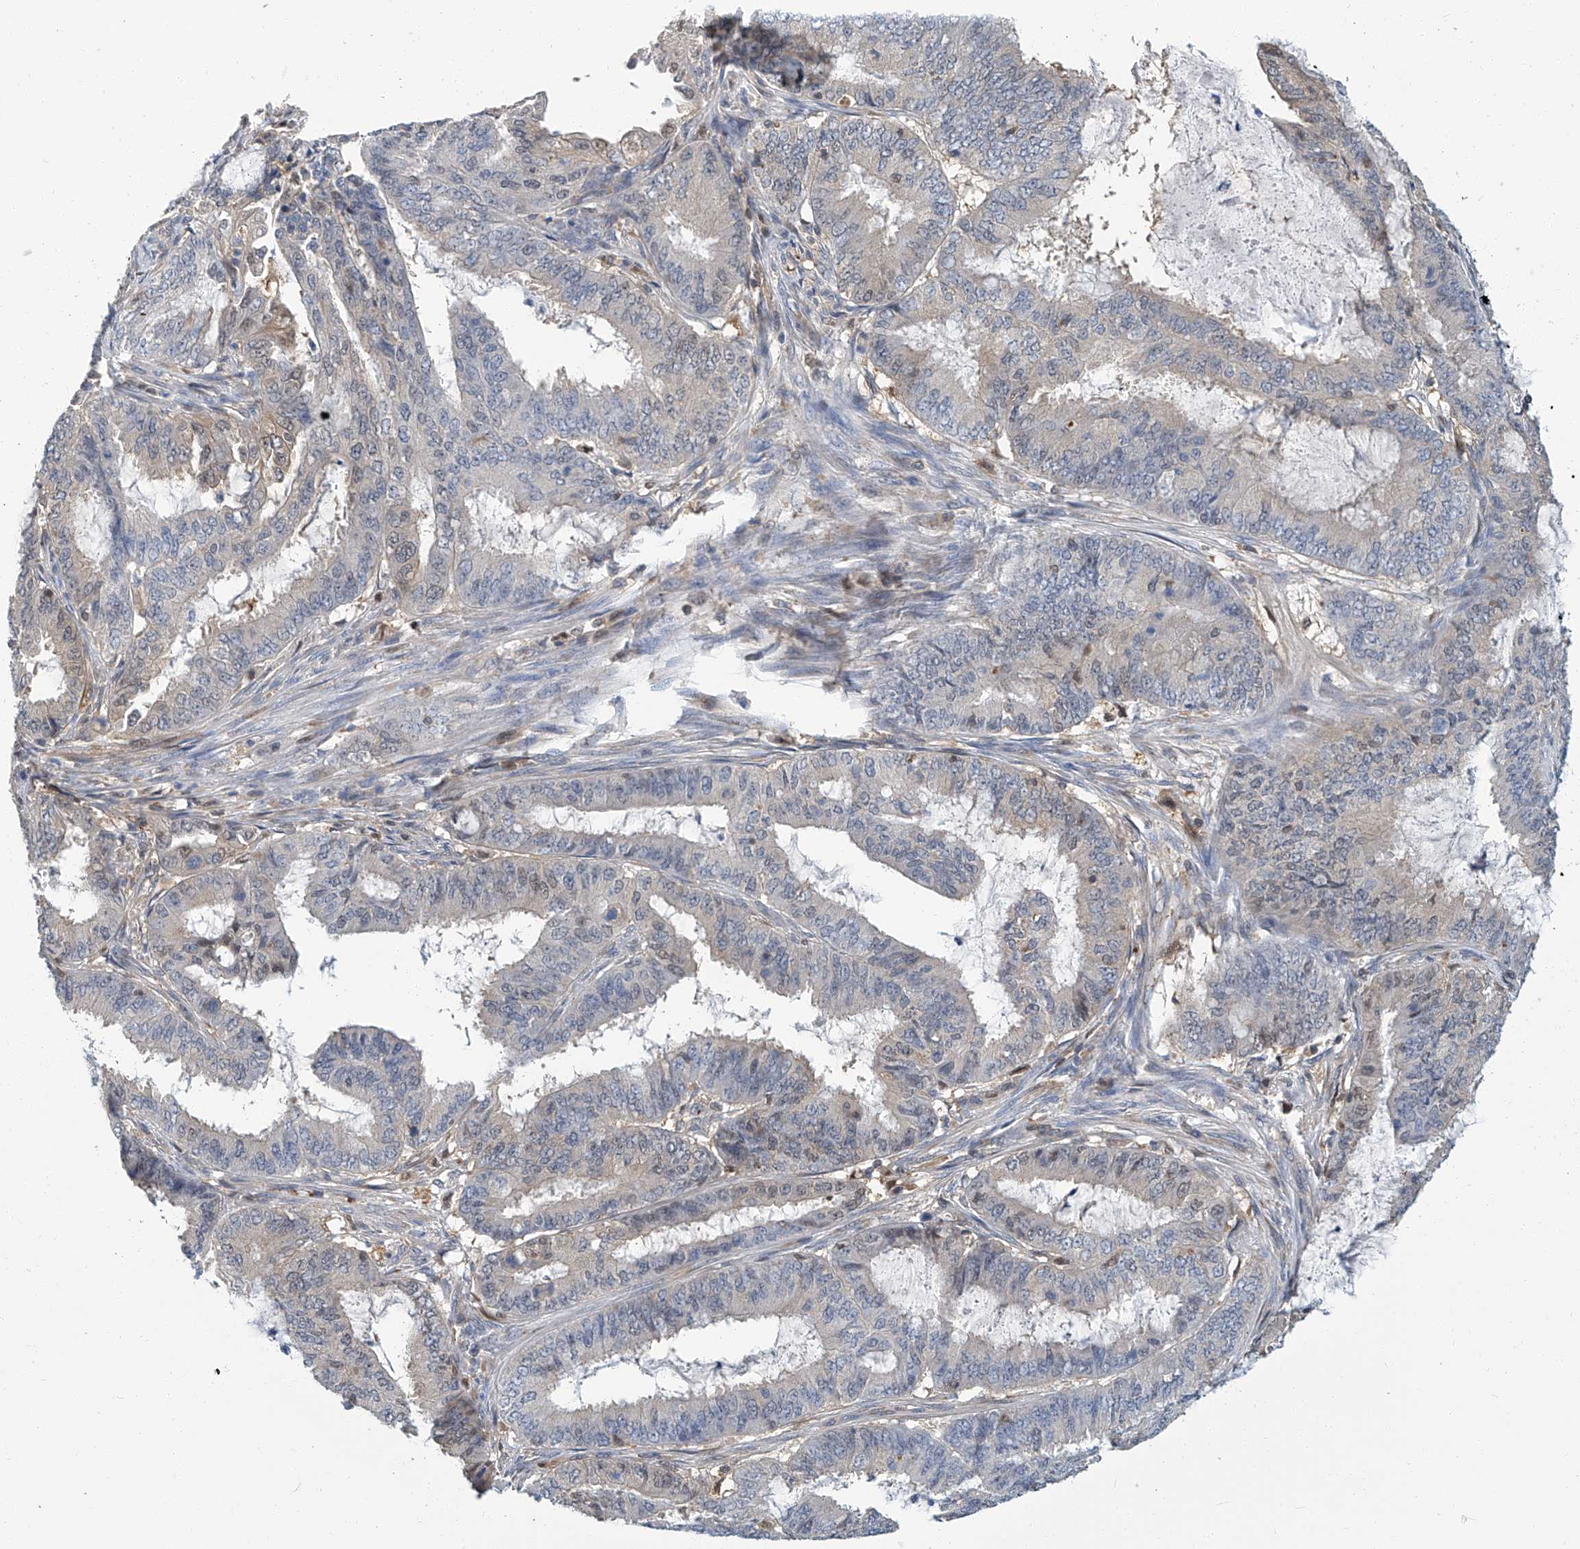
{"staining": {"intensity": "weak", "quantity": "<25%", "location": "cytoplasmic/membranous,nuclear"}, "tissue": "endometrial cancer", "cell_type": "Tumor cells", "image_type": "cancer", "snomed": [{"axis": "morphology", "description": "Adenocarcinoma, NOS"}, {"axis": "topography", "description": "Endometrium"}], "caption": "Immunohistochemical staining of adenocarcinoma (endometrial) demonstrates no significant staining in tumor cells.", "gene": "PSMB10", "patient": {"sex": "female", "age": 51}}